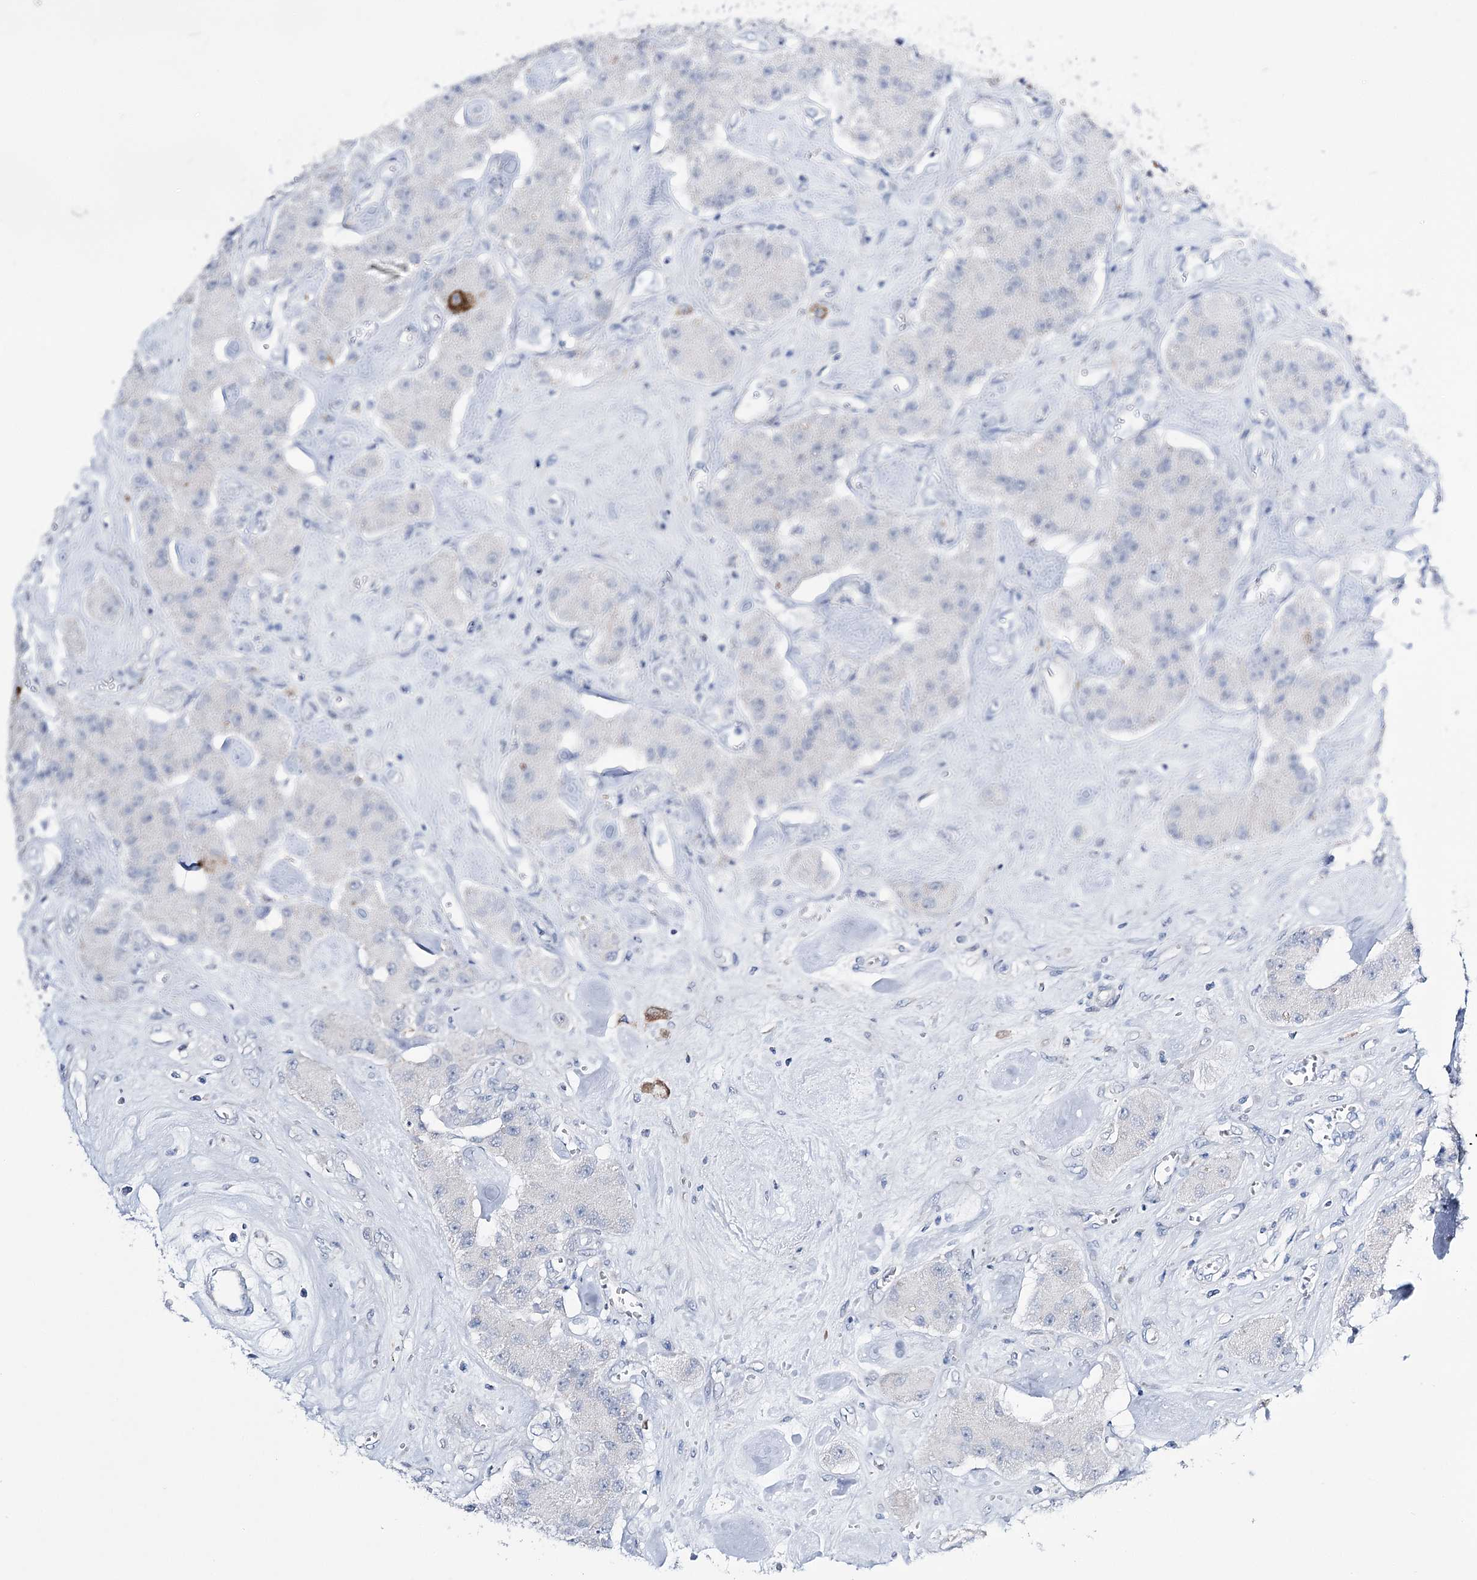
{"staining": {"intensity": "negative", "quantity": "none", "location": "none"}, "tissue": "carcinoid", "cell_type": "Tumor cells", "image_type": "cancer", "snomed": [{"axis": "morphology", "description": "Carcinoid, malignant, NOS"}, {"axis": "topography", "description": "Pancreas"}], "caption": "Photomicrograph shows no significant protein positivity in tumor cells of malignant carcinoid. Nuclei are stained in blue.", "gene": "RBM15B", "patient": {"sex": "male", "age": 41}}